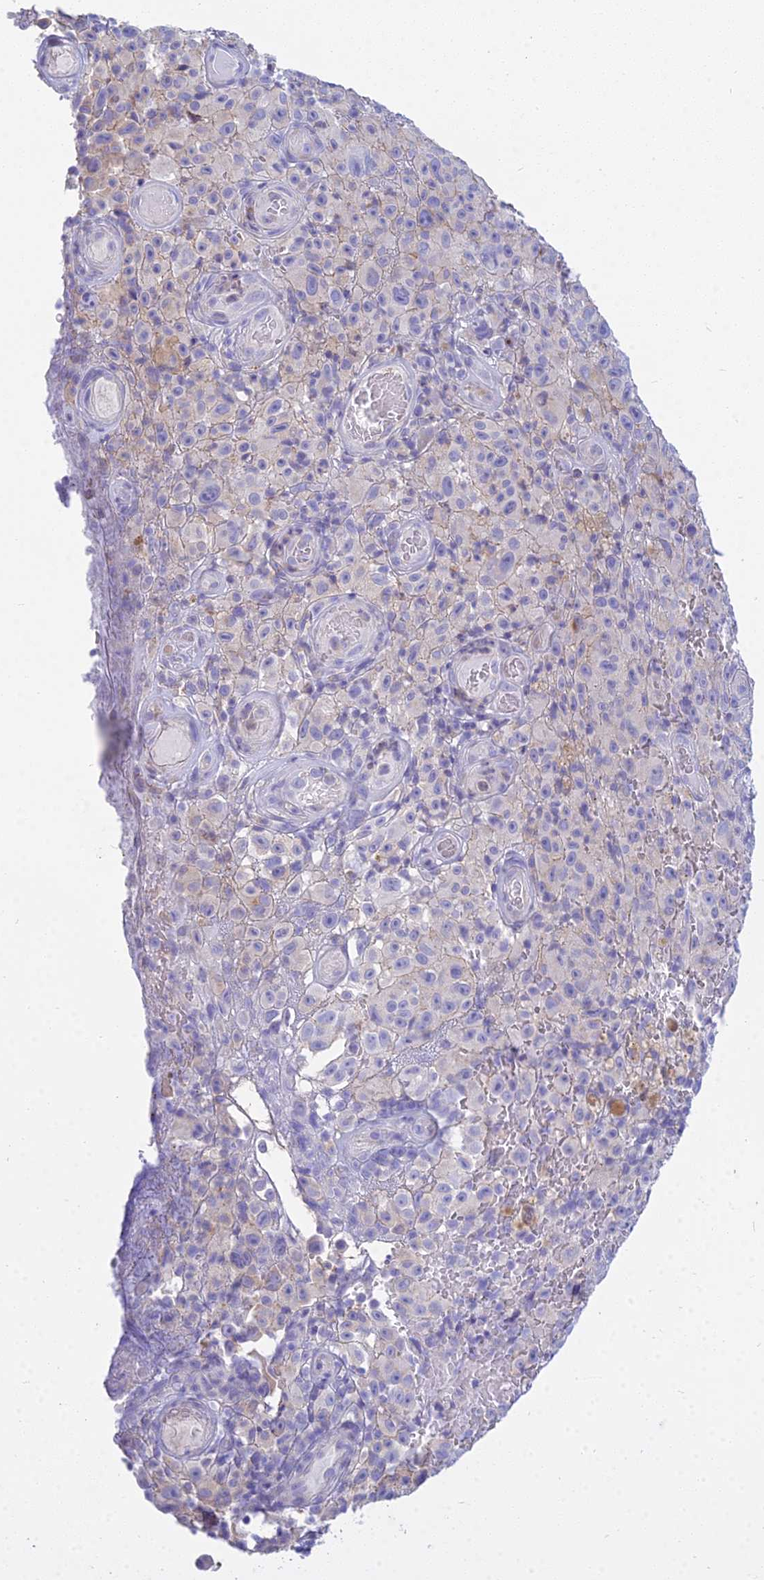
{"staining": {"intensity": "negative", "quantity": "none", "location": "none"}, "tissue": "melanoma", "cell_type": "Tumor cells", "image_type": "cancer", "snomed": [{"axis": "morphology", "description": "Malignant melanoma, NOS"}, {"axis": "topography", "description": "Skin"}], "caption": "High power microscopy image of an immunohistochemistry (IHC) micrograph of malignant melanoma, revealing no significant positivity in tumor cells. The staining is performed using DAB (3,3'-diaminobenzidine) brown chromogen with nuclei counter-stained in using hematoxylin.", "gene": "SMIM24", "patient": {"sex": "female", "age": 82}}